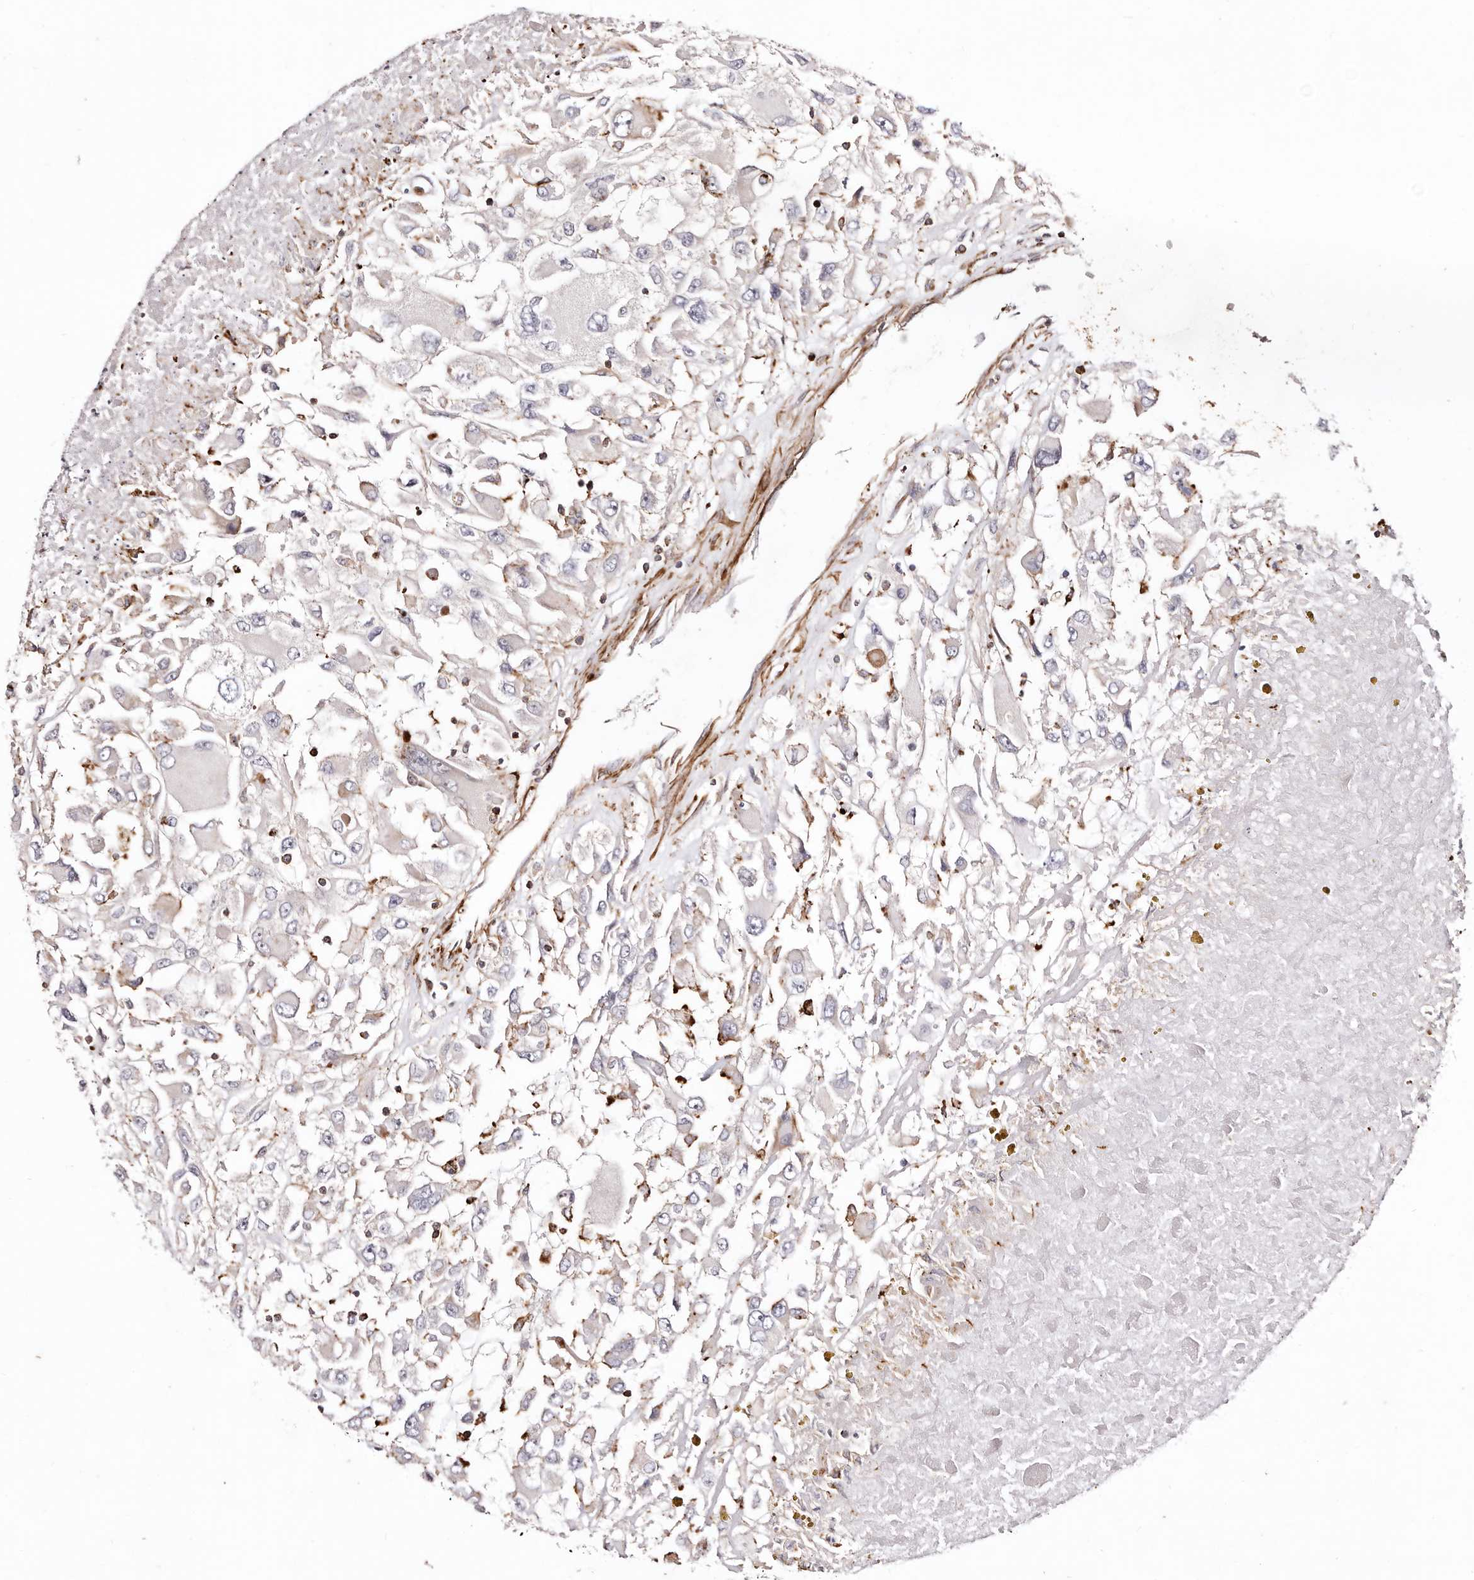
{"staining": {"intensity": "negative", "quantity": "none", "location": "none"}, "tissue": "renal cancer", "cell_type": "Tumor cells", "image_type": "cancer", "snomed": [{"axis": "morphology", "description": "Adenocarcinoma, NOS"}, {"axis": "topography", "description": "Kidney"}], "caption": "DAB (3,3'-diaminobenzidine) immunohistochemical staining of human renal adenocarcinoma shows no significant staining in tumor cells. (Immunohistochemistry, brightfield microscopy, high magnification).", "gene": "PTPN22", "patient": {"sex": "female", "age": 52}}